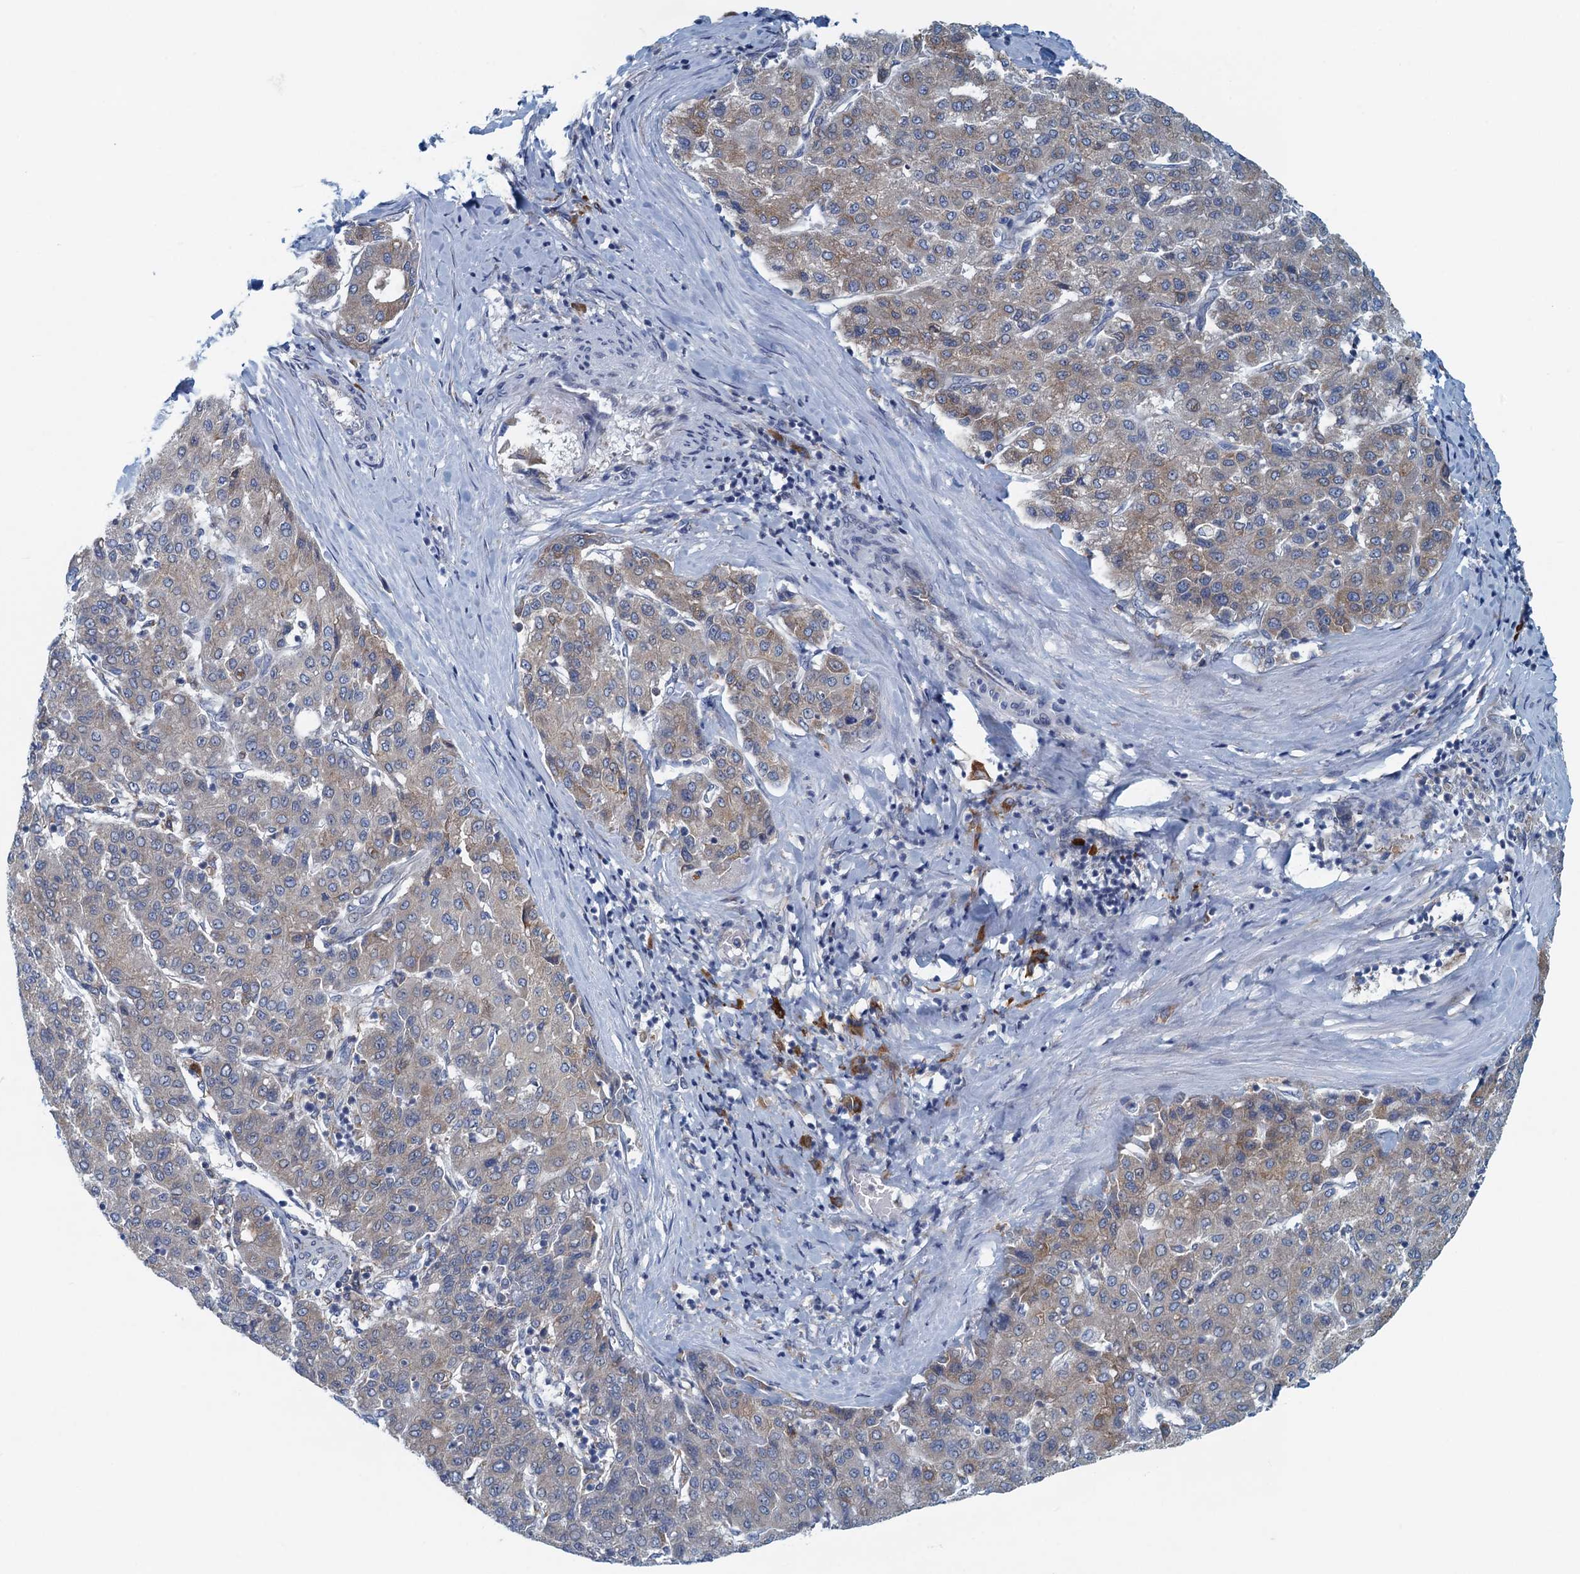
{"staining": {"intensity": "weak", "quantity": "<25%", "location": "cytoplasmic/membranous"}, "tissue": "liver cancer", "cell_type": "Tumor cells", "image_type": "cancer", "snomed": [{"axis": "morphology", "description": "Carcinoma, Hepatocellular, NOS"}, {"axis": "topography", "description": "Liver"}], "caption": "Liver hepatocellular carcinoma was stained to show a protein in brown. There is no significant staining in tumor cells.", "gene": "MYDGF", "patient": {"sex": "male", "age": 65}}